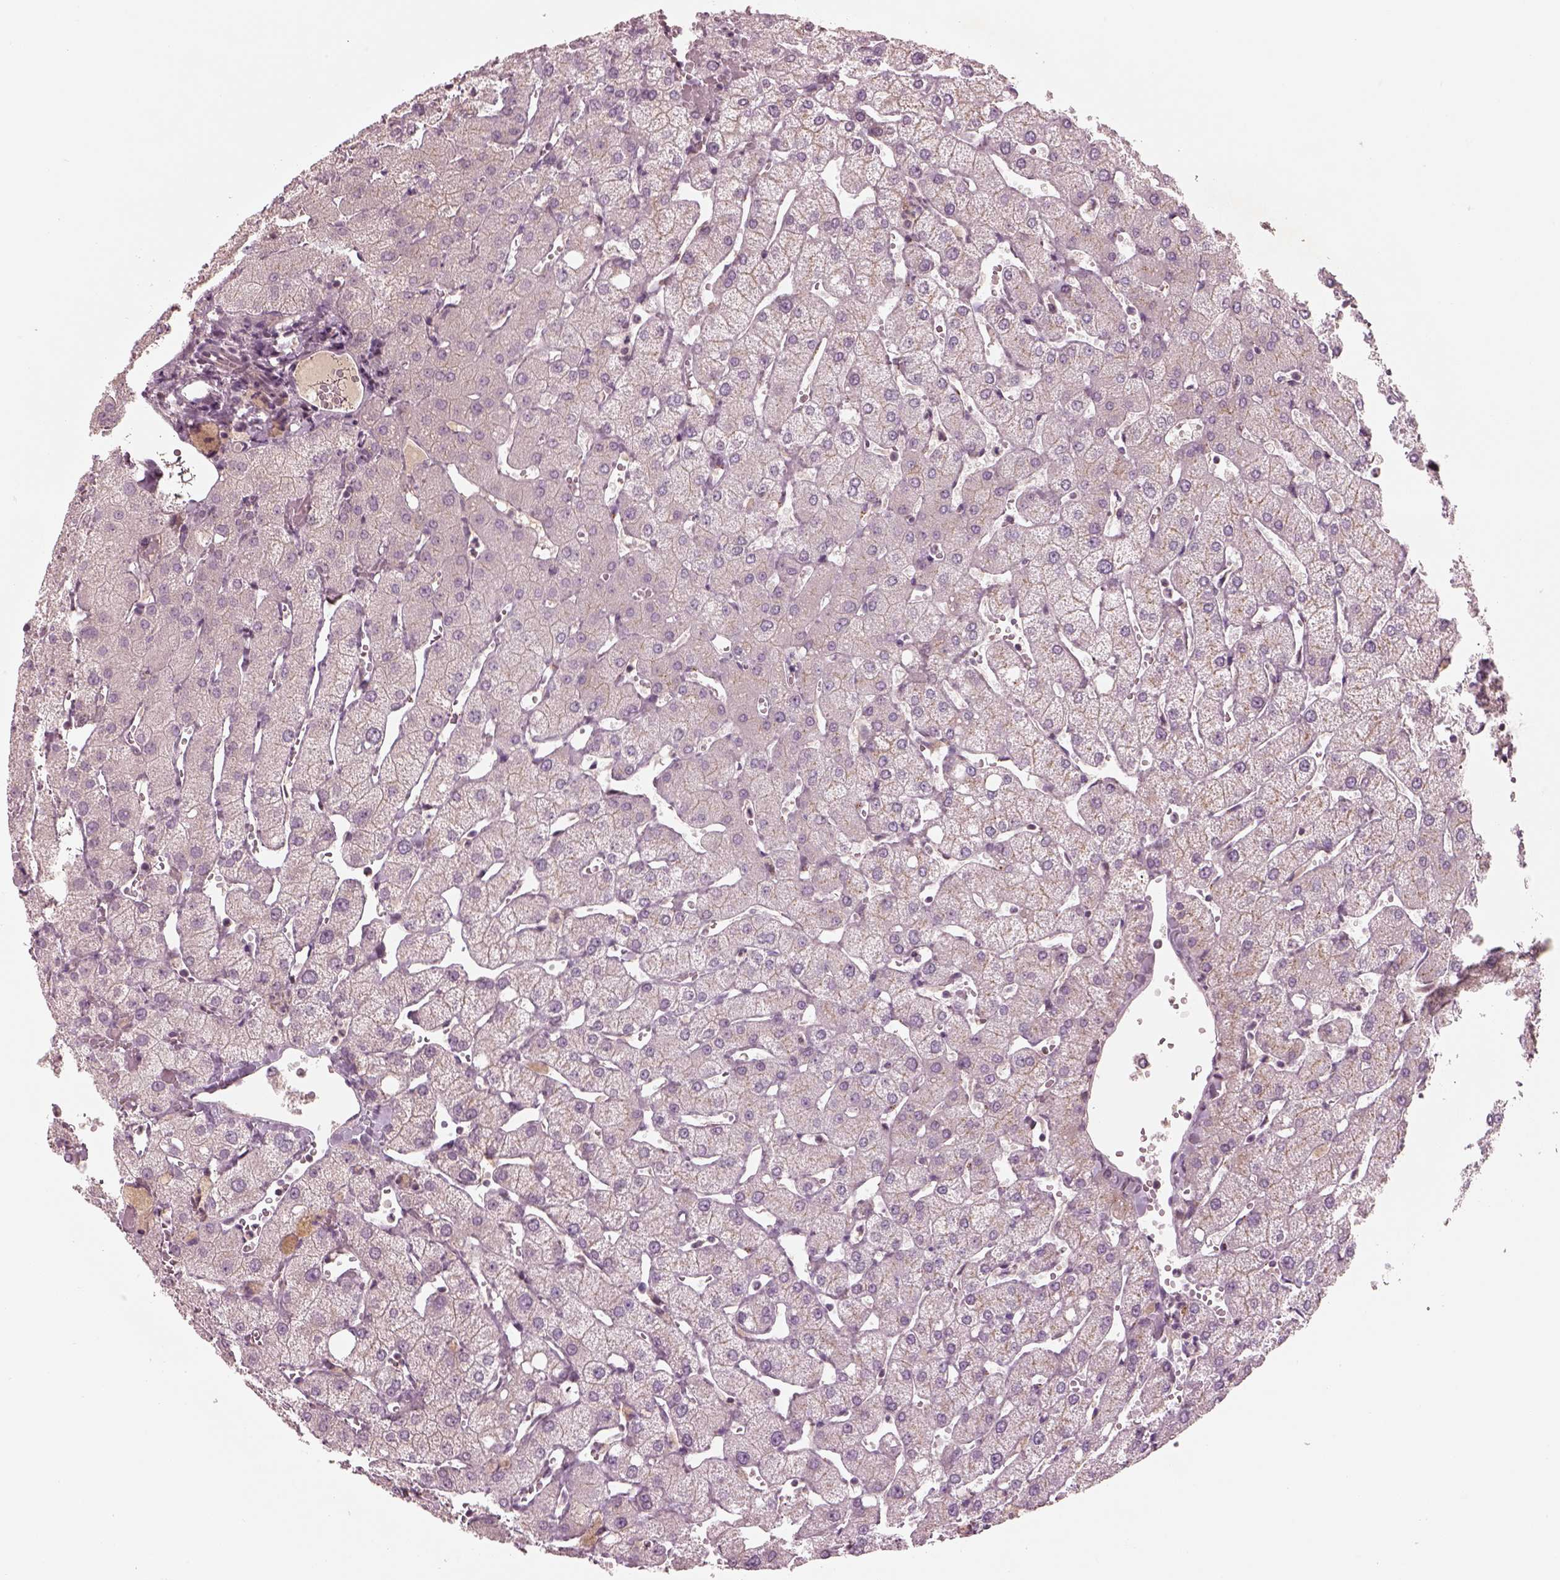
{"staining": {"intensity": "weak", "quantity": ">75%", "location": "cytoplasmic/membranous"}, "tissue": "liver", "cell_type": "Cholangiocytes", "image_type": "normal", "snomed": [{"axis": "morphology", "description": "Normal tissue, NOS"}, {"axis": "topography", "description": "Liver"}], "caption": "A photomicrograph of liver stained for a protein demonstrates weak cytoplasmic/membranous brown staining in cholangiocytes. (brown staining indicates protein expression, while blue staining denotes nuclei).", "gene": "SDCBP2", "patient": {"sex": "female", "age": 54}}